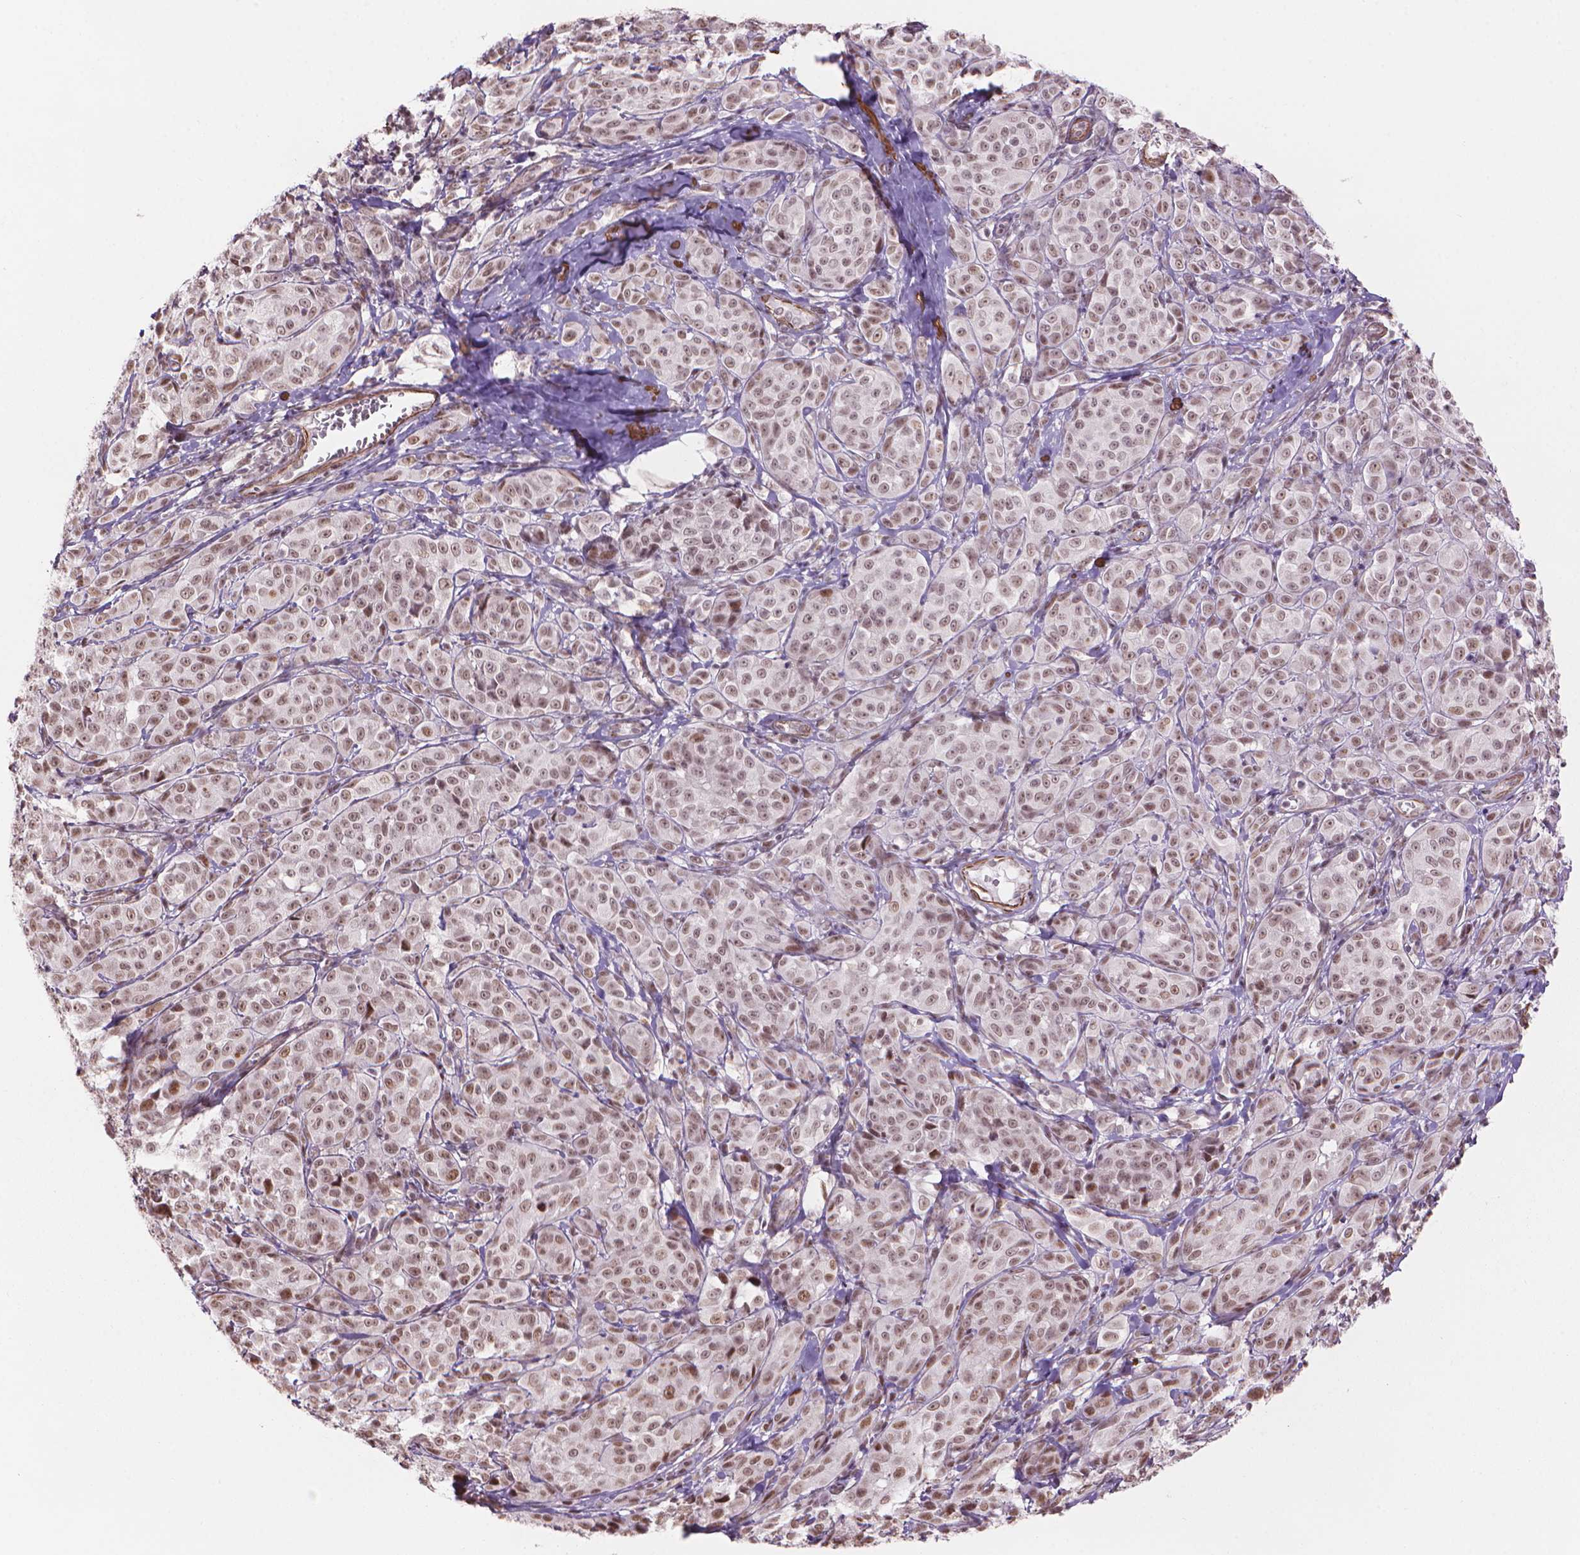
{"staining": {"intensity": "weak", "quantity": ">75%", "location": "nuclear"}, "tissue": "melanoma", "cell_type": "Tumor cells", "image_type": "cancer", "snomed": [{"axis": "morphology", "description": "Malignant melanoma, NOS"}, {"axis": "topography", "description": "Skin"}], "caption": "This micrograph exhibits IHC staining of human melanoma, with low weak nuclear expression in approximately >75% of tumor cells.", "gene": "HOXD4", "patient": {"sex": "male", "age": 89}}